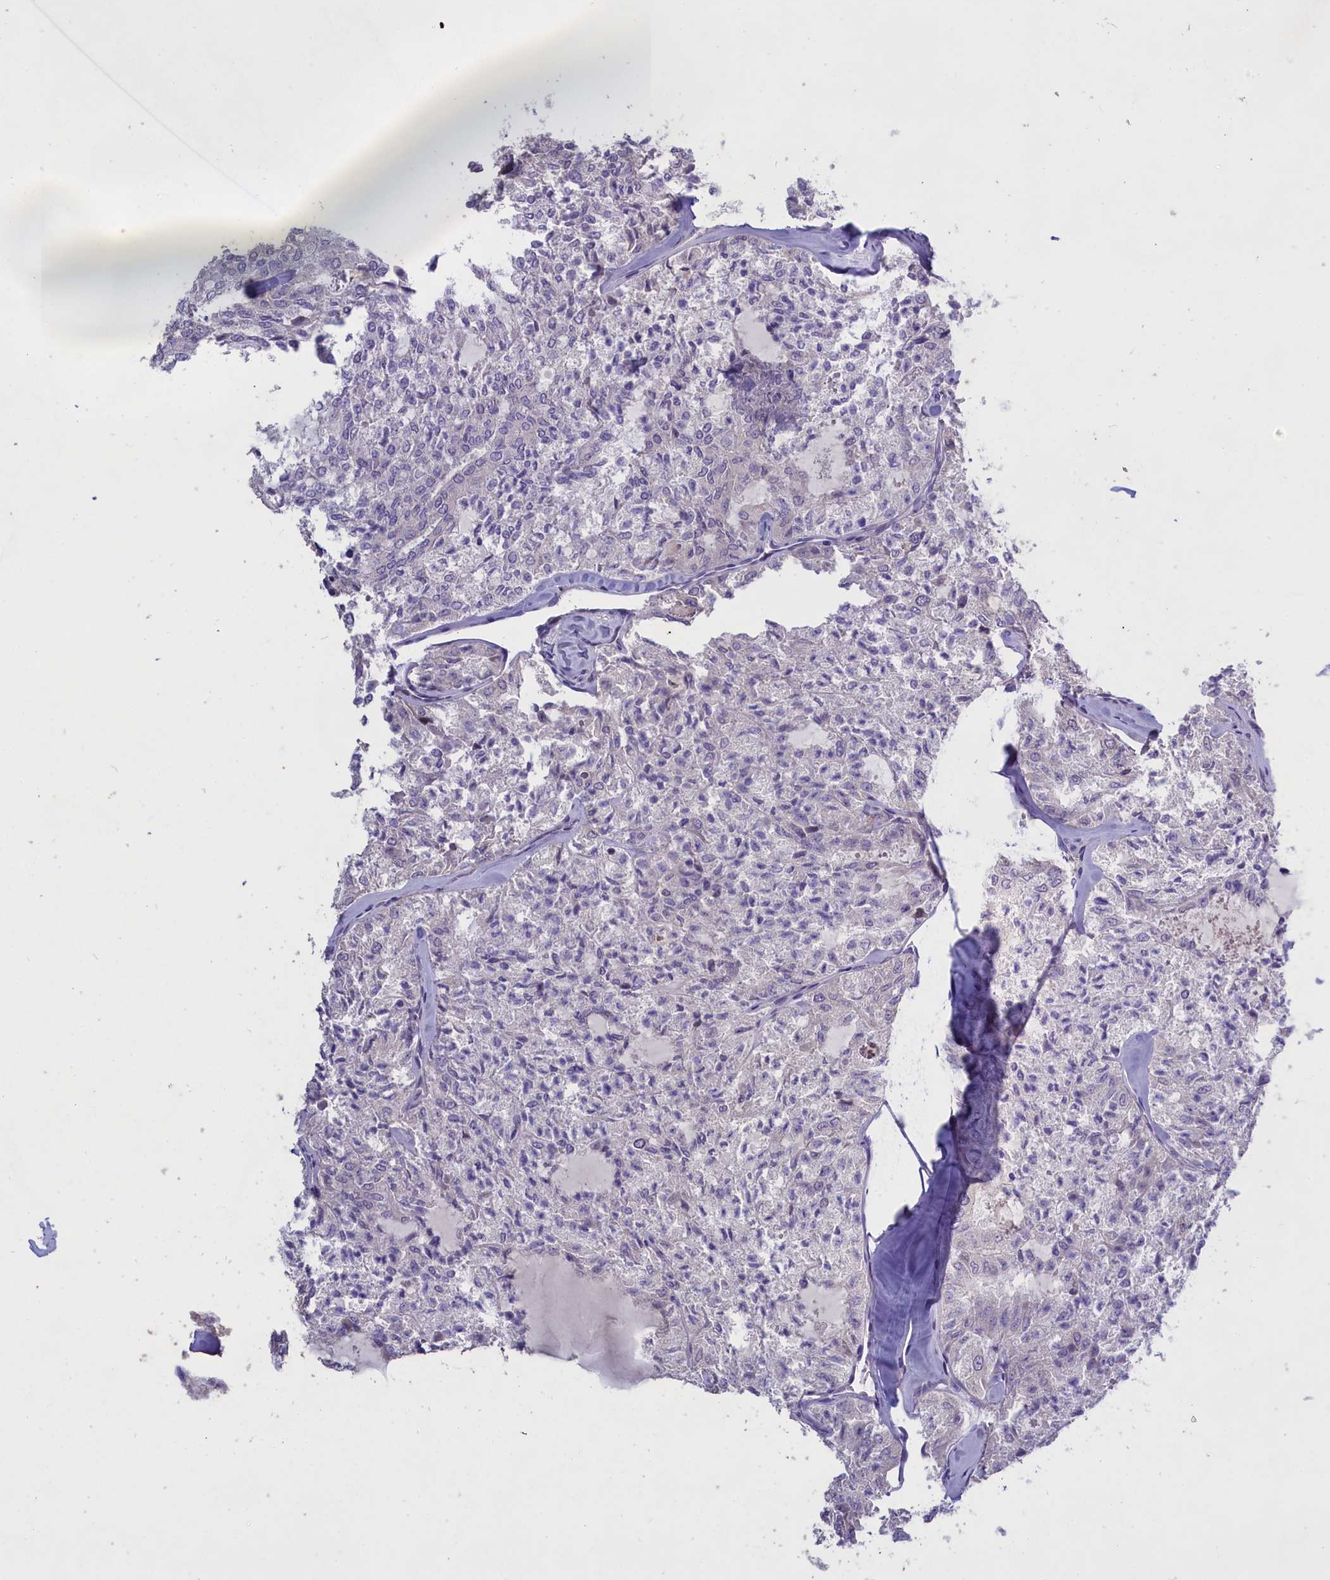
{"staining": {"intensity": "negative", "quantity": "none", "location": "none"}, "tissue": "thyroid cancer", "cell_type": "Tumor cells", "image_type": "cancer", "snomed": [{"axis": "morphology", "description": "Follicular adenoma carcinoma, NOS"}, {"axis": "topography", "description": "Thyroid gland"}], "caption": "Thyroid follicular adenoma carcinoma stained for a protein using immunohistochemistry (IHC) displays no expression tumor cells.", "gene": "ENPP6", "patient": {"sex": "male", "age": 75}}